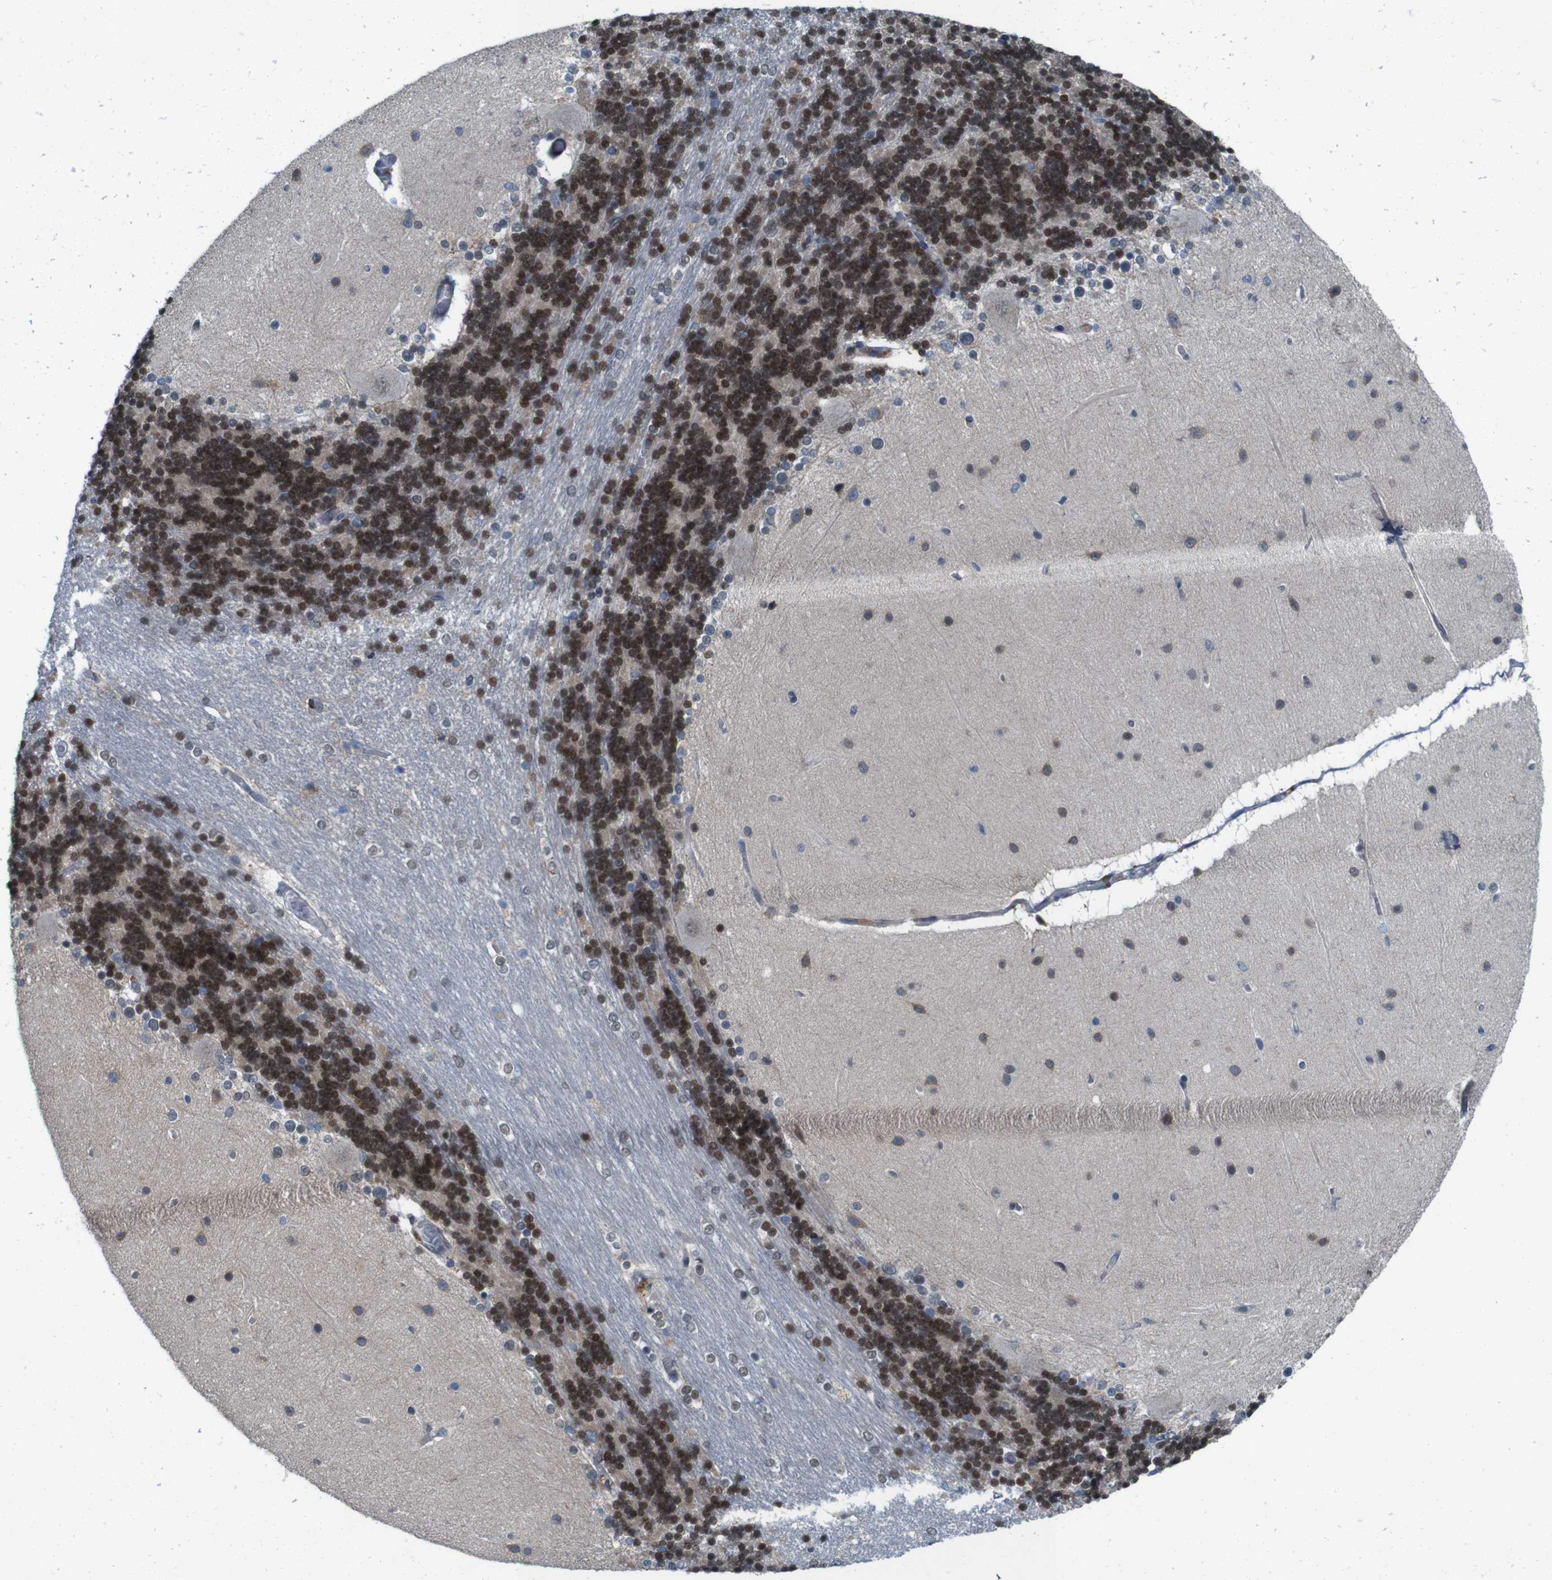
{"staining": {"intensity": "strong", "quantity": ">75%", "location": "nuclear"}, "tissue": "cerebellum", "cell_type": "Cells in granular layer", "image_type": "normal", "snomed": [{"axis": "morphology", "description": "Normal tissue, NOS"}, {"axis": "topography", "description": "Cerebellum"}], "caption": "Immunohistochemistry (IHC) histopathology image of normal cerebellum: cerebellum stained using immunohistochemistry reveals high levels of strong protein expression localized specifically in the nuclear of cells in granular layer, appearing as a nuclear brown color.", "gene": "SKI", "patient": {"sex": "female", "age": 54}}